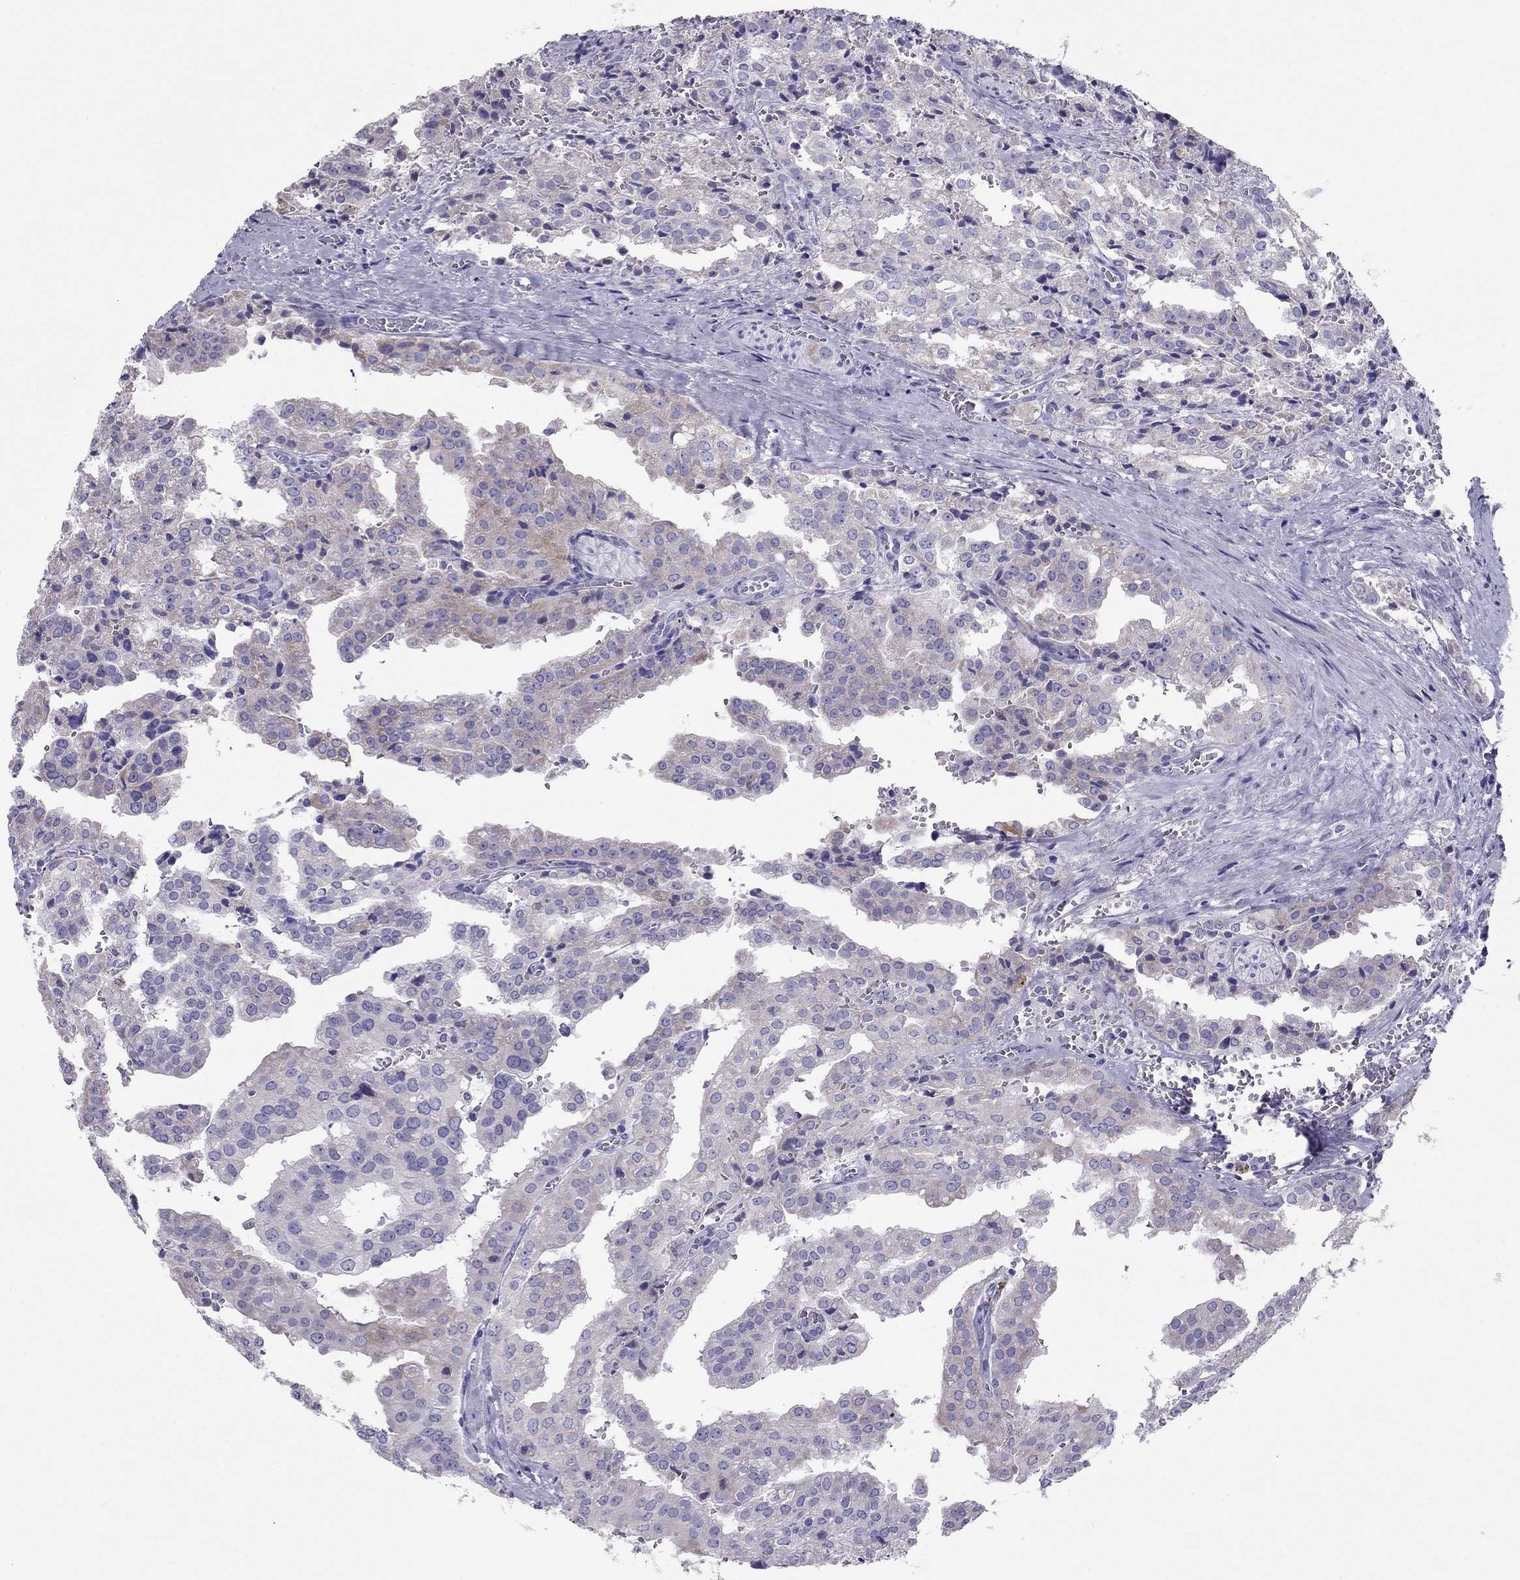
{"staining": {"intensity": "moderate", "quantity": "<25%", "location": "cytoplasmic/membranous"}, "tissue": "prostate cancer", "cell_type": "Tumor cells", "image_type": "cancer", "snomed": [{"axis": "morphology", "description": "Adenocarcinoma, High grade"}, {"axis": "topography", "description": "Prostate"}], "caption": "Immunohistochemistry (IHC) (DAB) staining of prostate adenocarcinoma (high-grade) shows moderate cytoplasmic/membranous protein positivity in about <25% of tumor cells. (DAB (3,3'-diaminobenzidine) = brown stain, brightfield microscopy at high magnification).", "gene": "MAEL", "patient": {"sex": "male", "age": 68}}